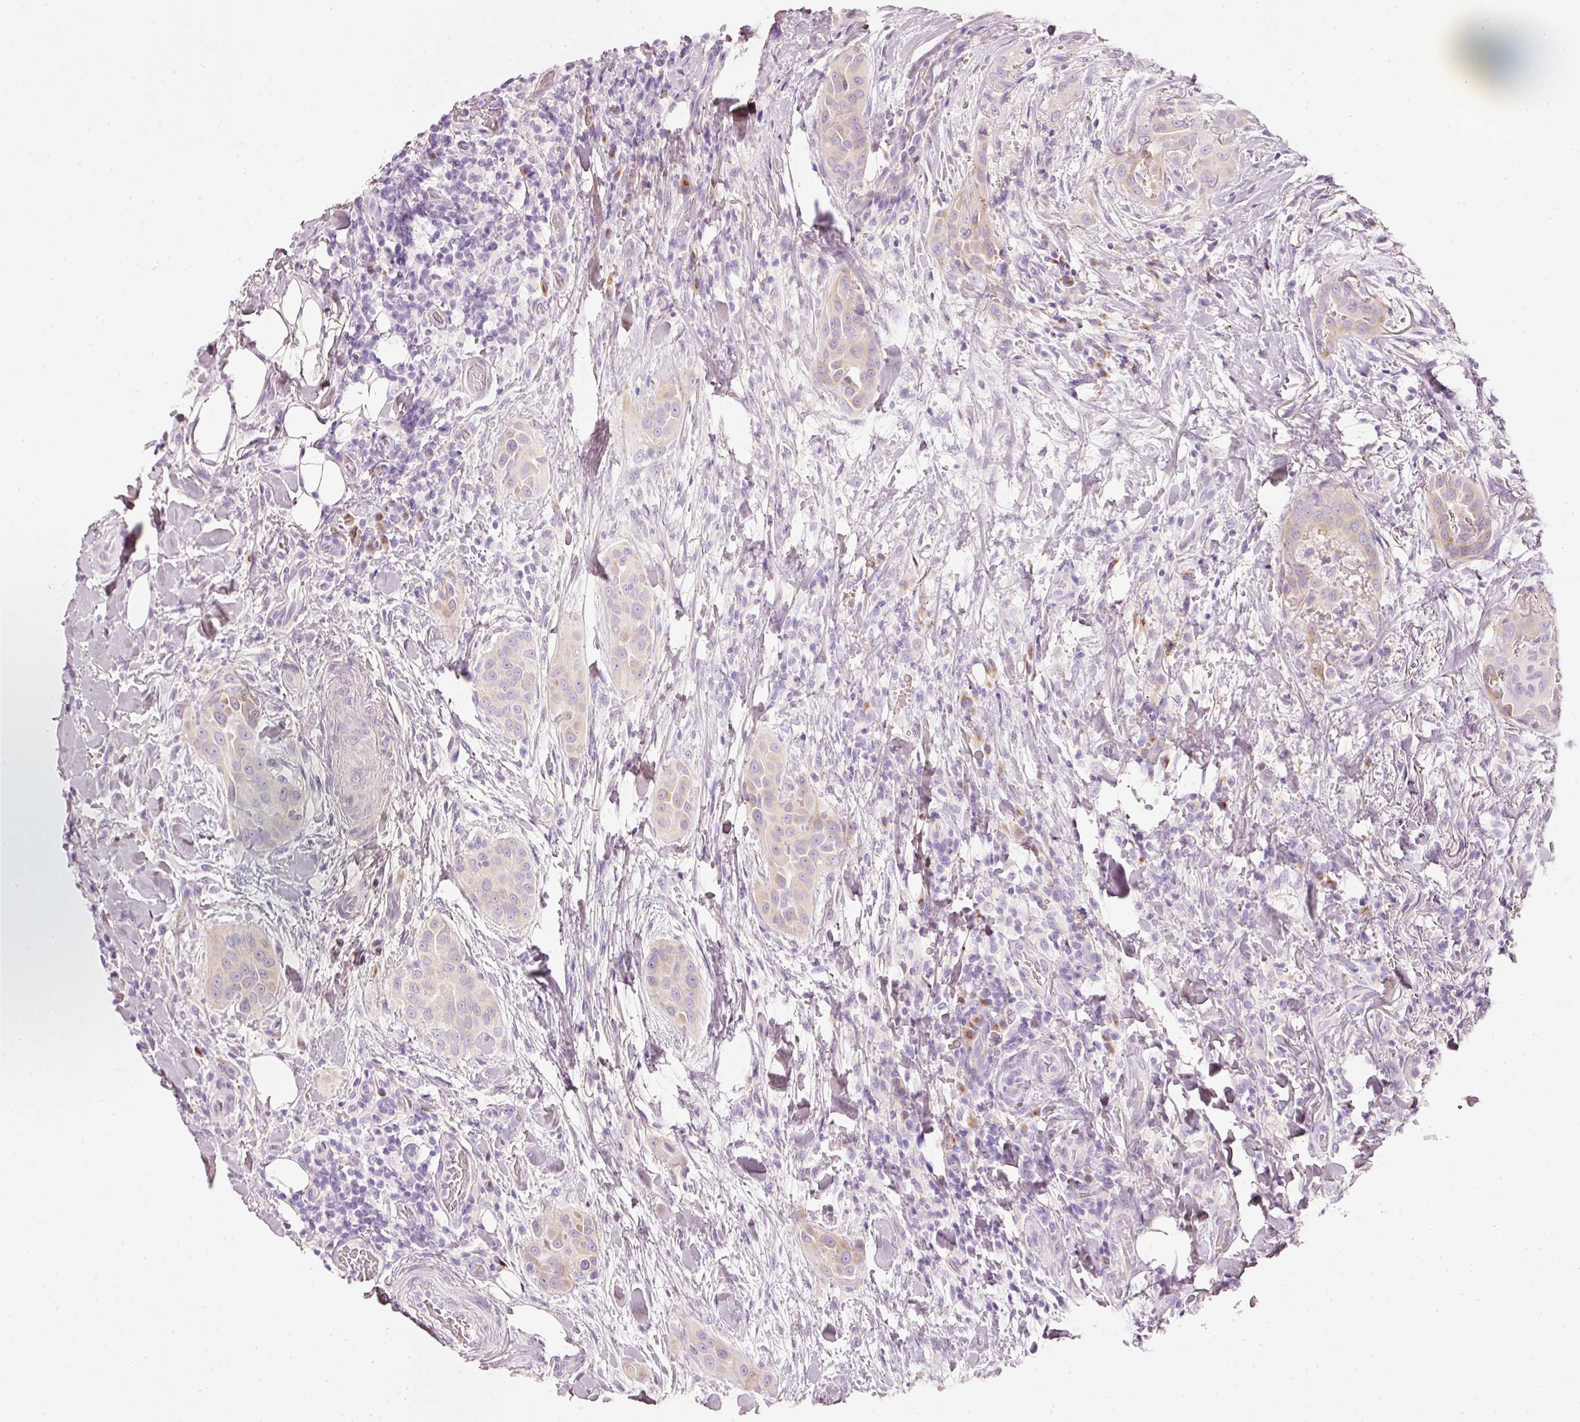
{"staining": {"intensity": "negative", "quantity": "none", "location": "none"}, "tissue": "thyroid cancer", "cell_type": "Tumor cells", "image_type": "cancer", "snomed": [{"axis": "morphology", "description": "Papillary adenocarcinoma, NOS"}, {"axis": "topography", "description": "Thyroid gland"}], "caption": "This is an immunohistochemistry micrograph of thyroid papillary adenocarcinoma. There is no staining in tumor cells.", "gene": "PDXDC1", "patient": {"sex": "male", "age": 61}}